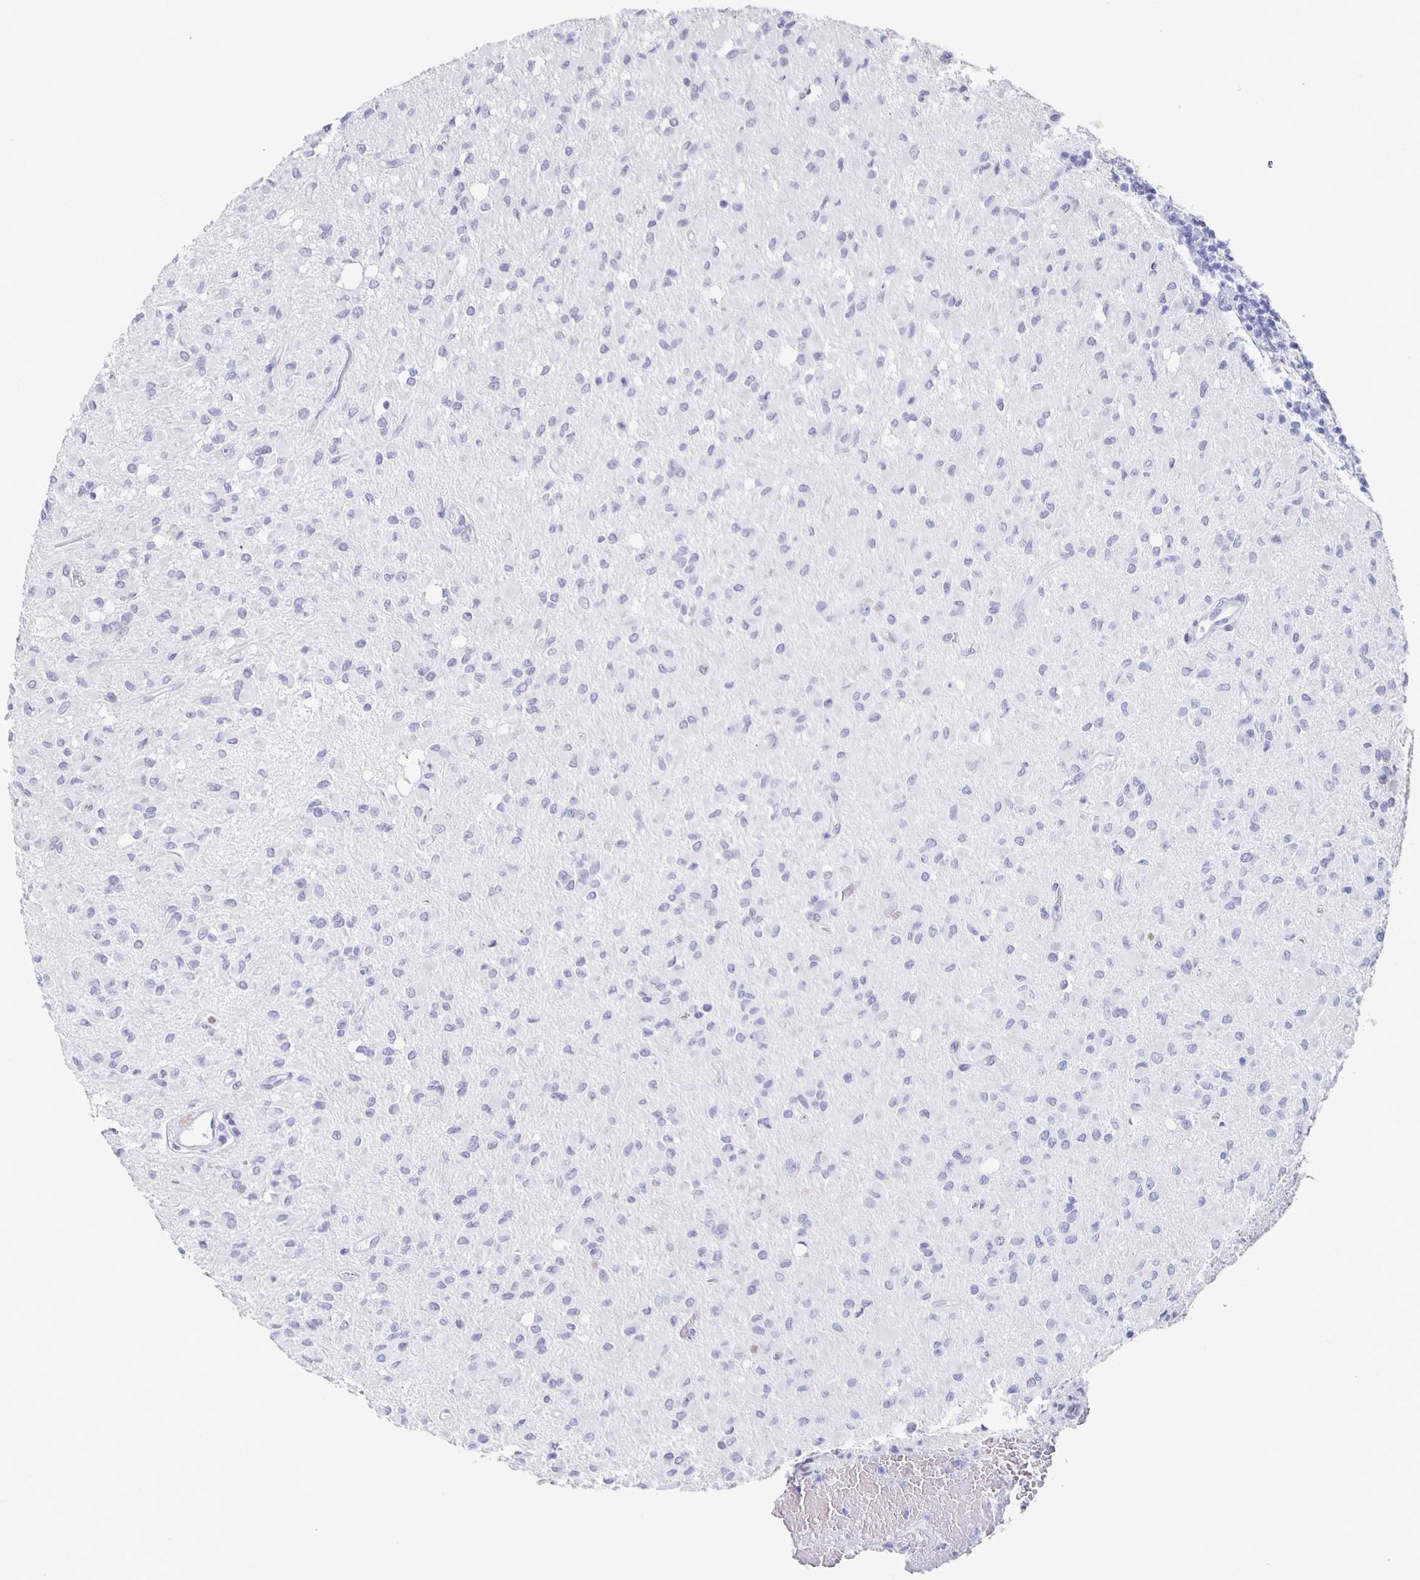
{"staining": {"intensity": "negative", "quantity": "none", "location": "none"}, "tissue": "glioma", "cell_type": "Tumor cells", "image_type": "cancer", "snomed": [{"axis": "morphology", "description": "Glioma, malignant, Low grade"}, {"axis": "topography", "description": "Brain"}], "caption": "Tumor cells show no significant protein positivity in glioma.", "gene": "CCDC17", "patient": {"sex": "female", "age": 33}}